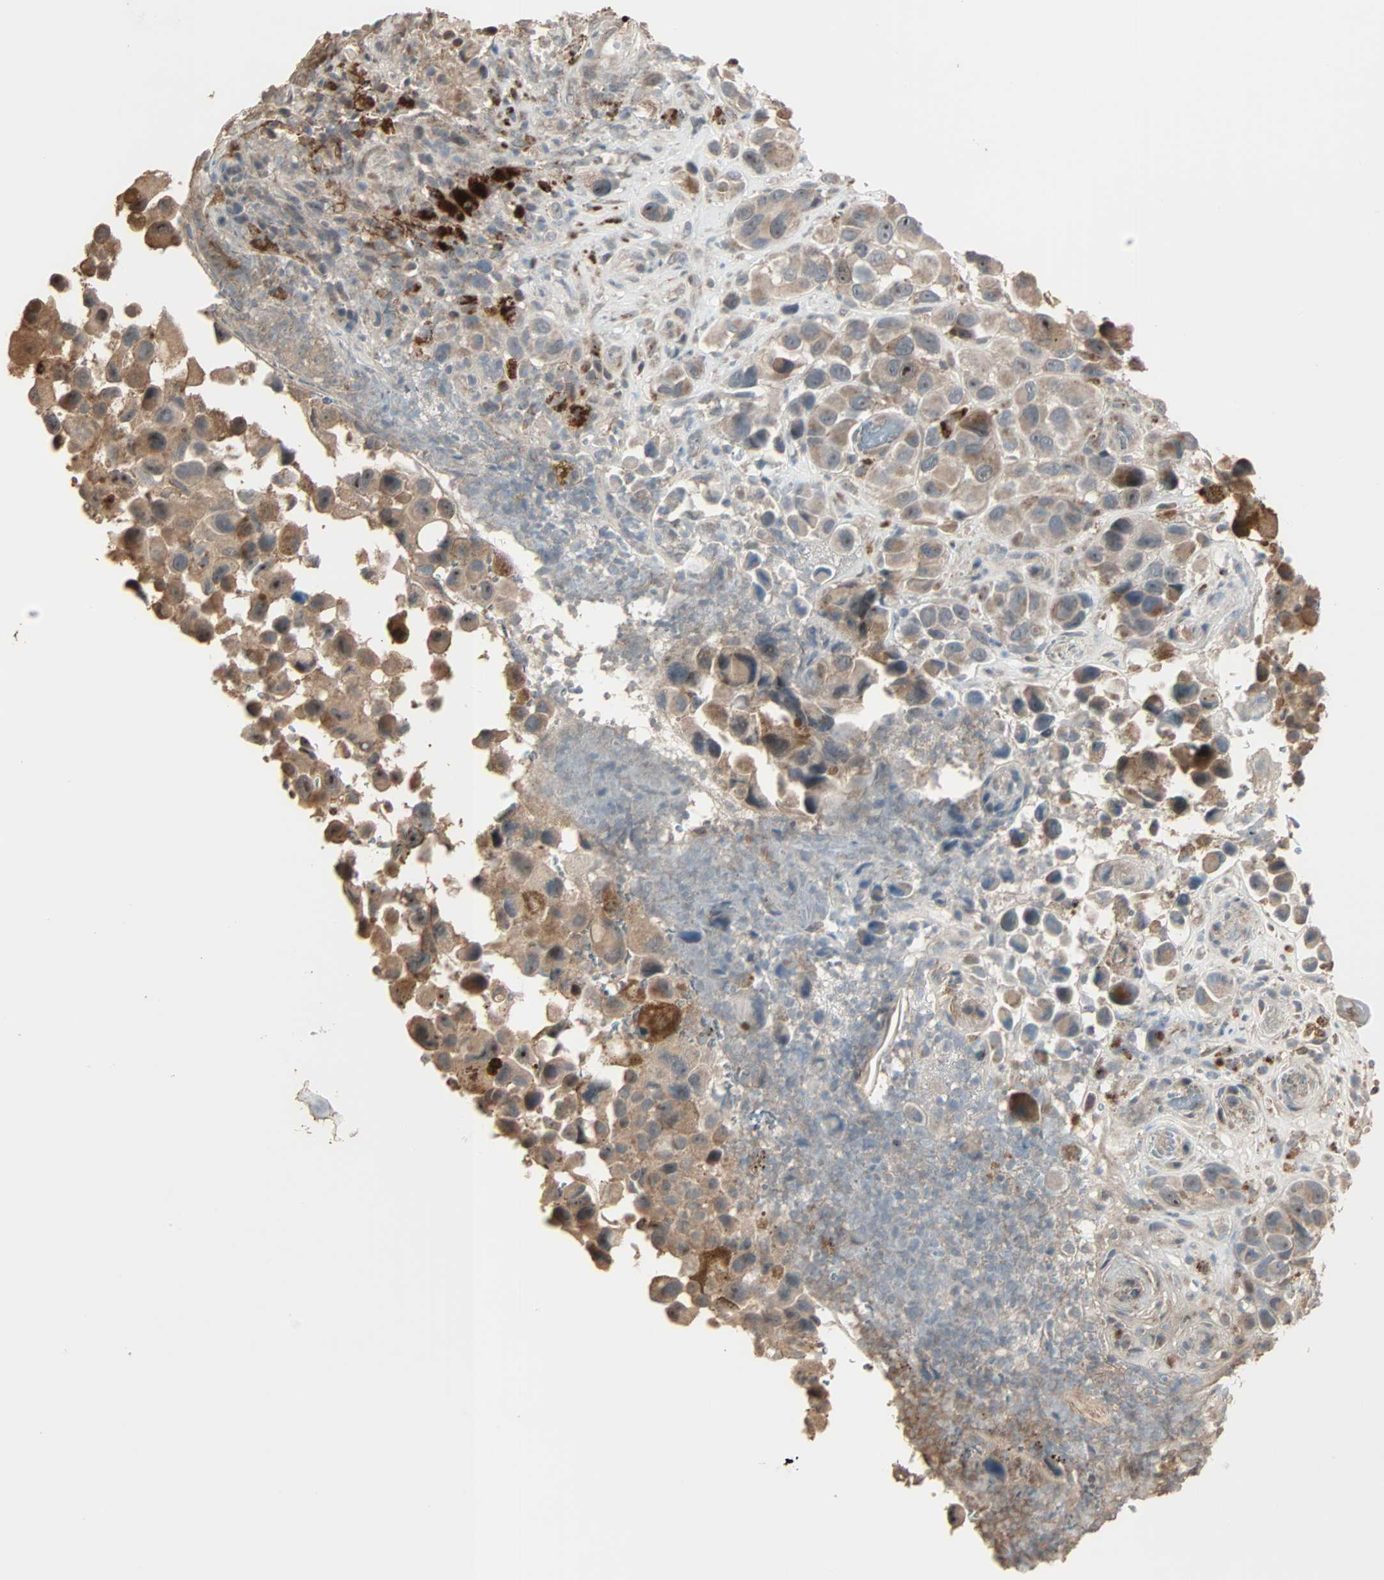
{"staining": {"intensity": "moderate", "quantity": ">75%", "location": "cytoplasmic/membranous"}, "tissue": "melanoma", "cell_type": "Tumor cells", "image_type": "cancer", "snomed": [{"axis": "morphology", "description": "Malignant melanoma, NOS"}, {"axis": "topography", "description": "Skin"}], "caption": "Malignant melanoma tissue reveals moderate cytoplasmic/membranous staining in about >75% of tumor cells The staining was performed using DAB (3,3'-diaminobenzidine), with brown indicating positive protein expression. Nuclei are stained blue with hematoxylin.", "gene": "CALCRL", "patient": {"sex": "female", "age": 73}}